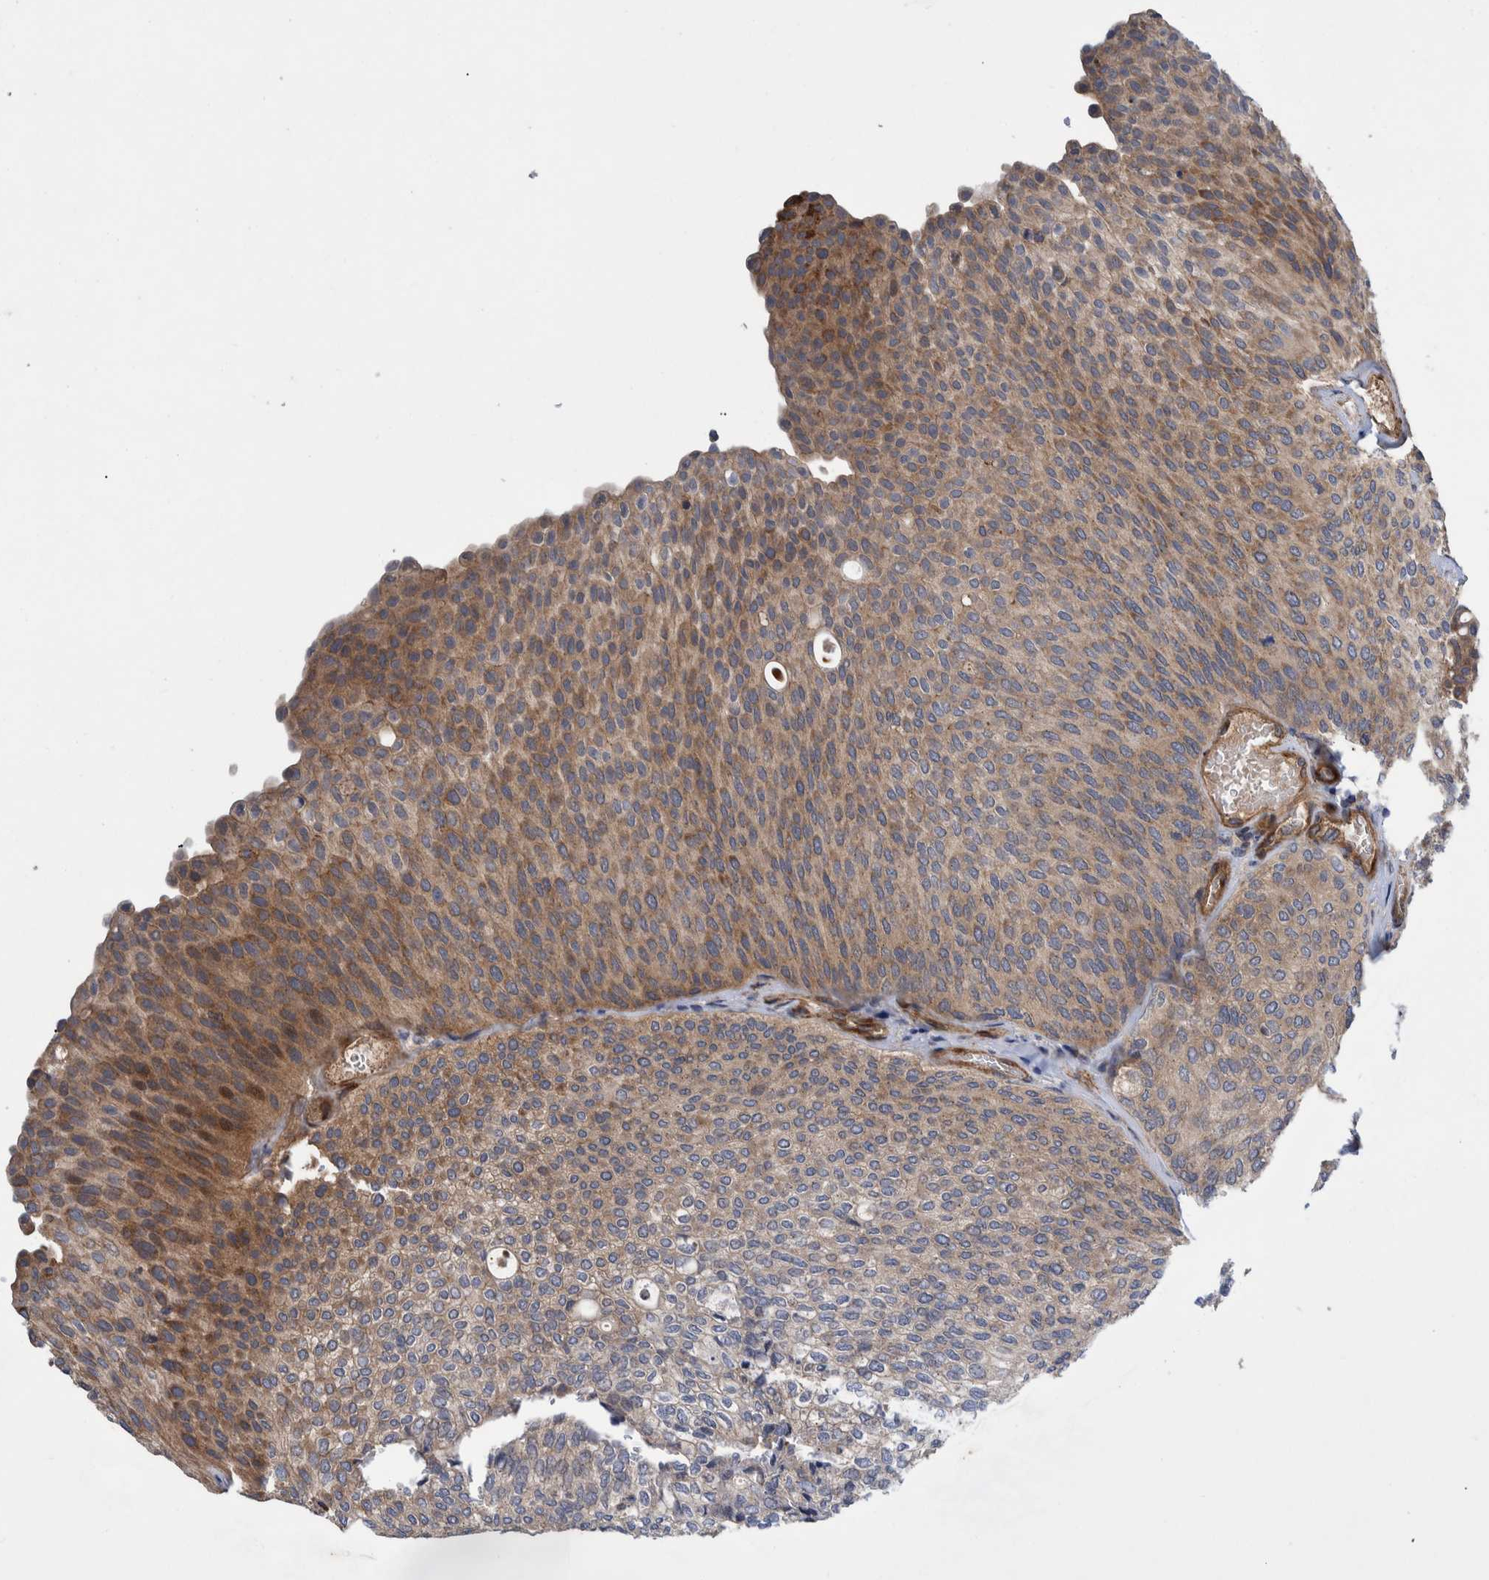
{"staining": {"intensity": "moderate", "quantity": ">75%", "location": "cytoplasmic/membranous"}, "tissue": "urothelial cancer", "cell_type": "Tumor cells", "image_type": "cancer", "snomed": [{"axis": "morphology", "description": "Urothelial carcinoma, Low grade"}, {"axis": "topography", "description": "Urinary bladder"}], "caption": "Protein analysis of urothelial cancer tissue demonstrates moderate cytoplasmic/membranous expression in approximately >75% of tumor cells.", "gene": "GRPEL2", "patient": {"sex": "female", "age": 79}}